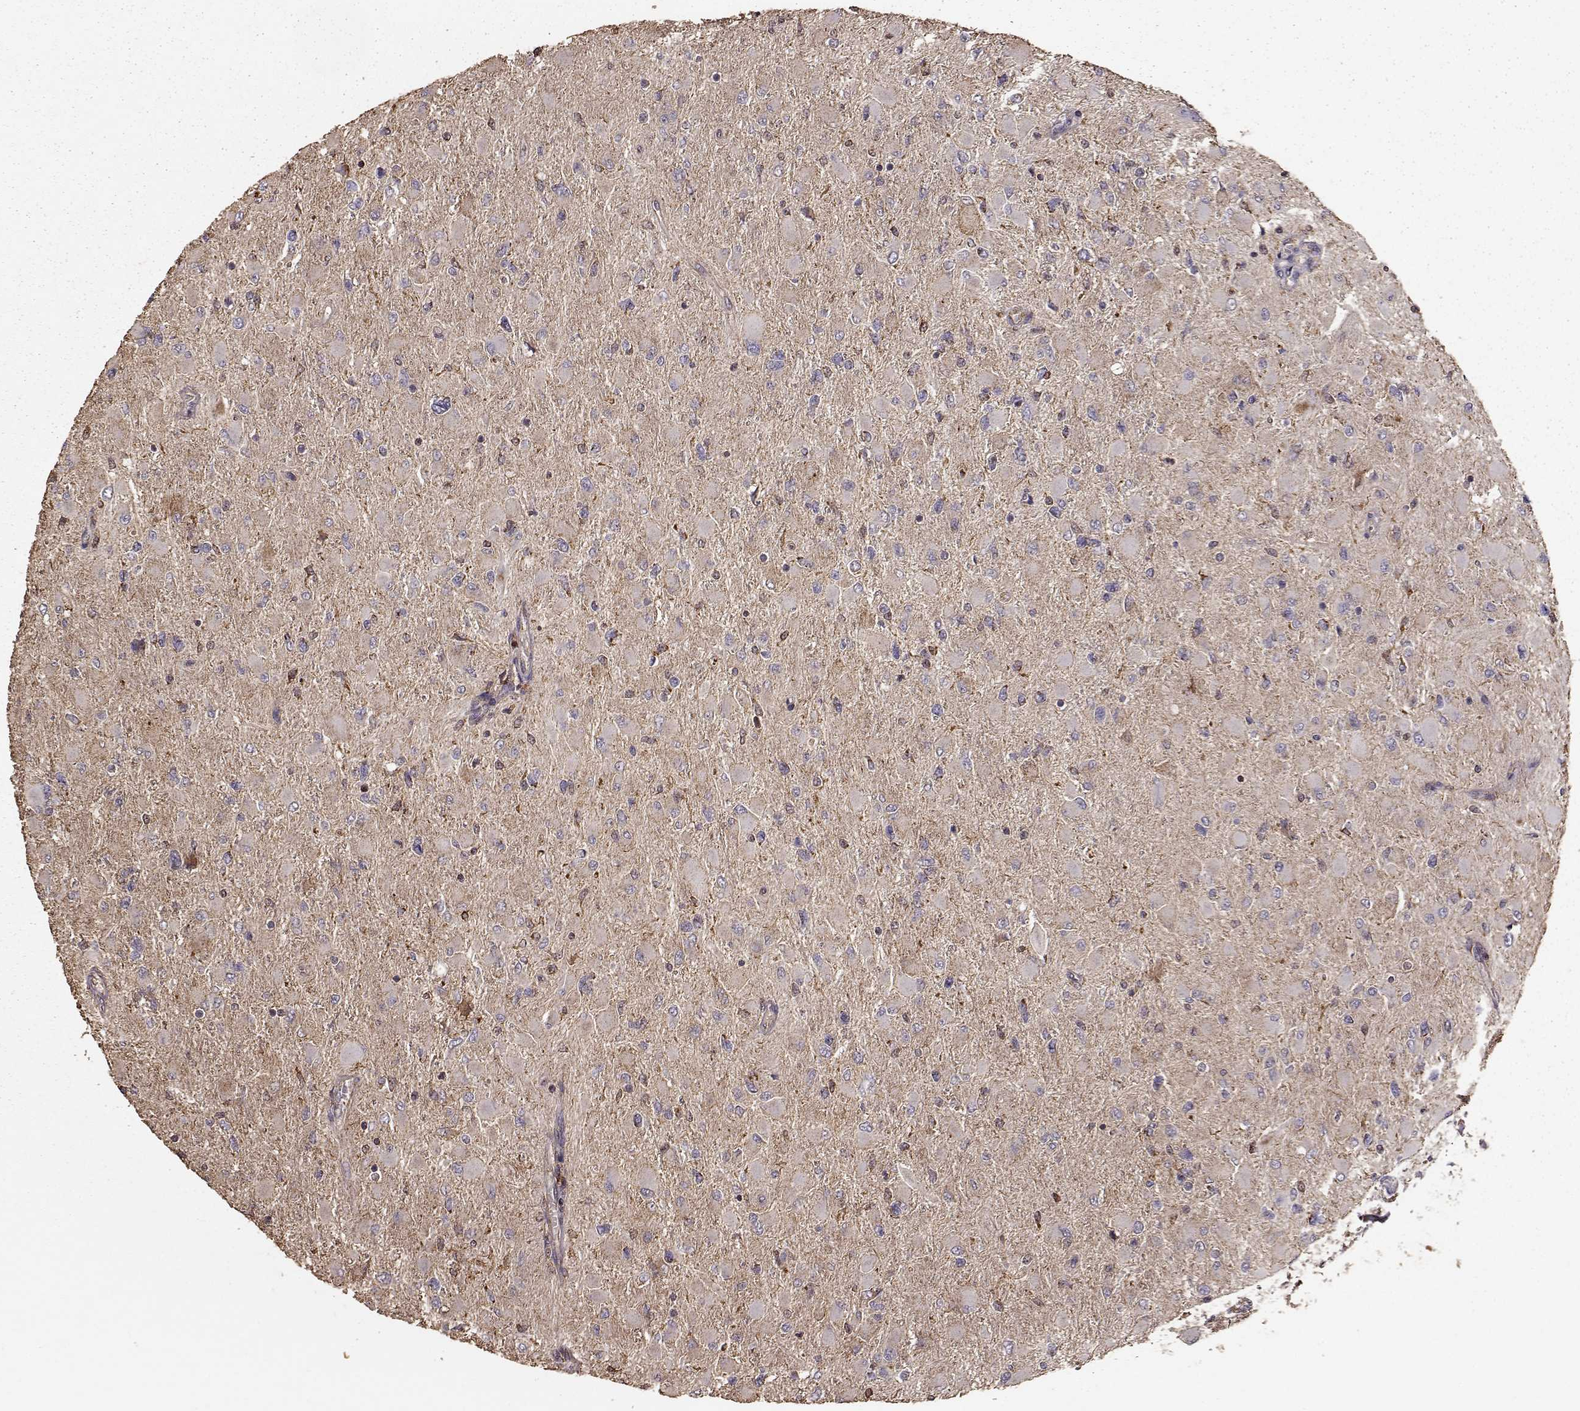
{"staining": {"intensity": "negative", "quantity": "none", "location": "none"}, "tissue": "glioma", "cell_type": "Tumor cells", "image_type": "cancer", "snomed": [{"axis": "morphology", "description": "Glioma, malignant, High grade"}, {"axis": "topography", "description": "Cerebral cortex"}], "caption": "A high-resolution photomicrograph shows IHC staining of malignant glioma (high-grade), which shows no significant expression in tumor cells. (DAB (3,3'-diaminobenzidine) immunohistochemistry (IHC), high magnification).", "gene": "PTGES2", "patient": {"sex": "female", "age": 36}}